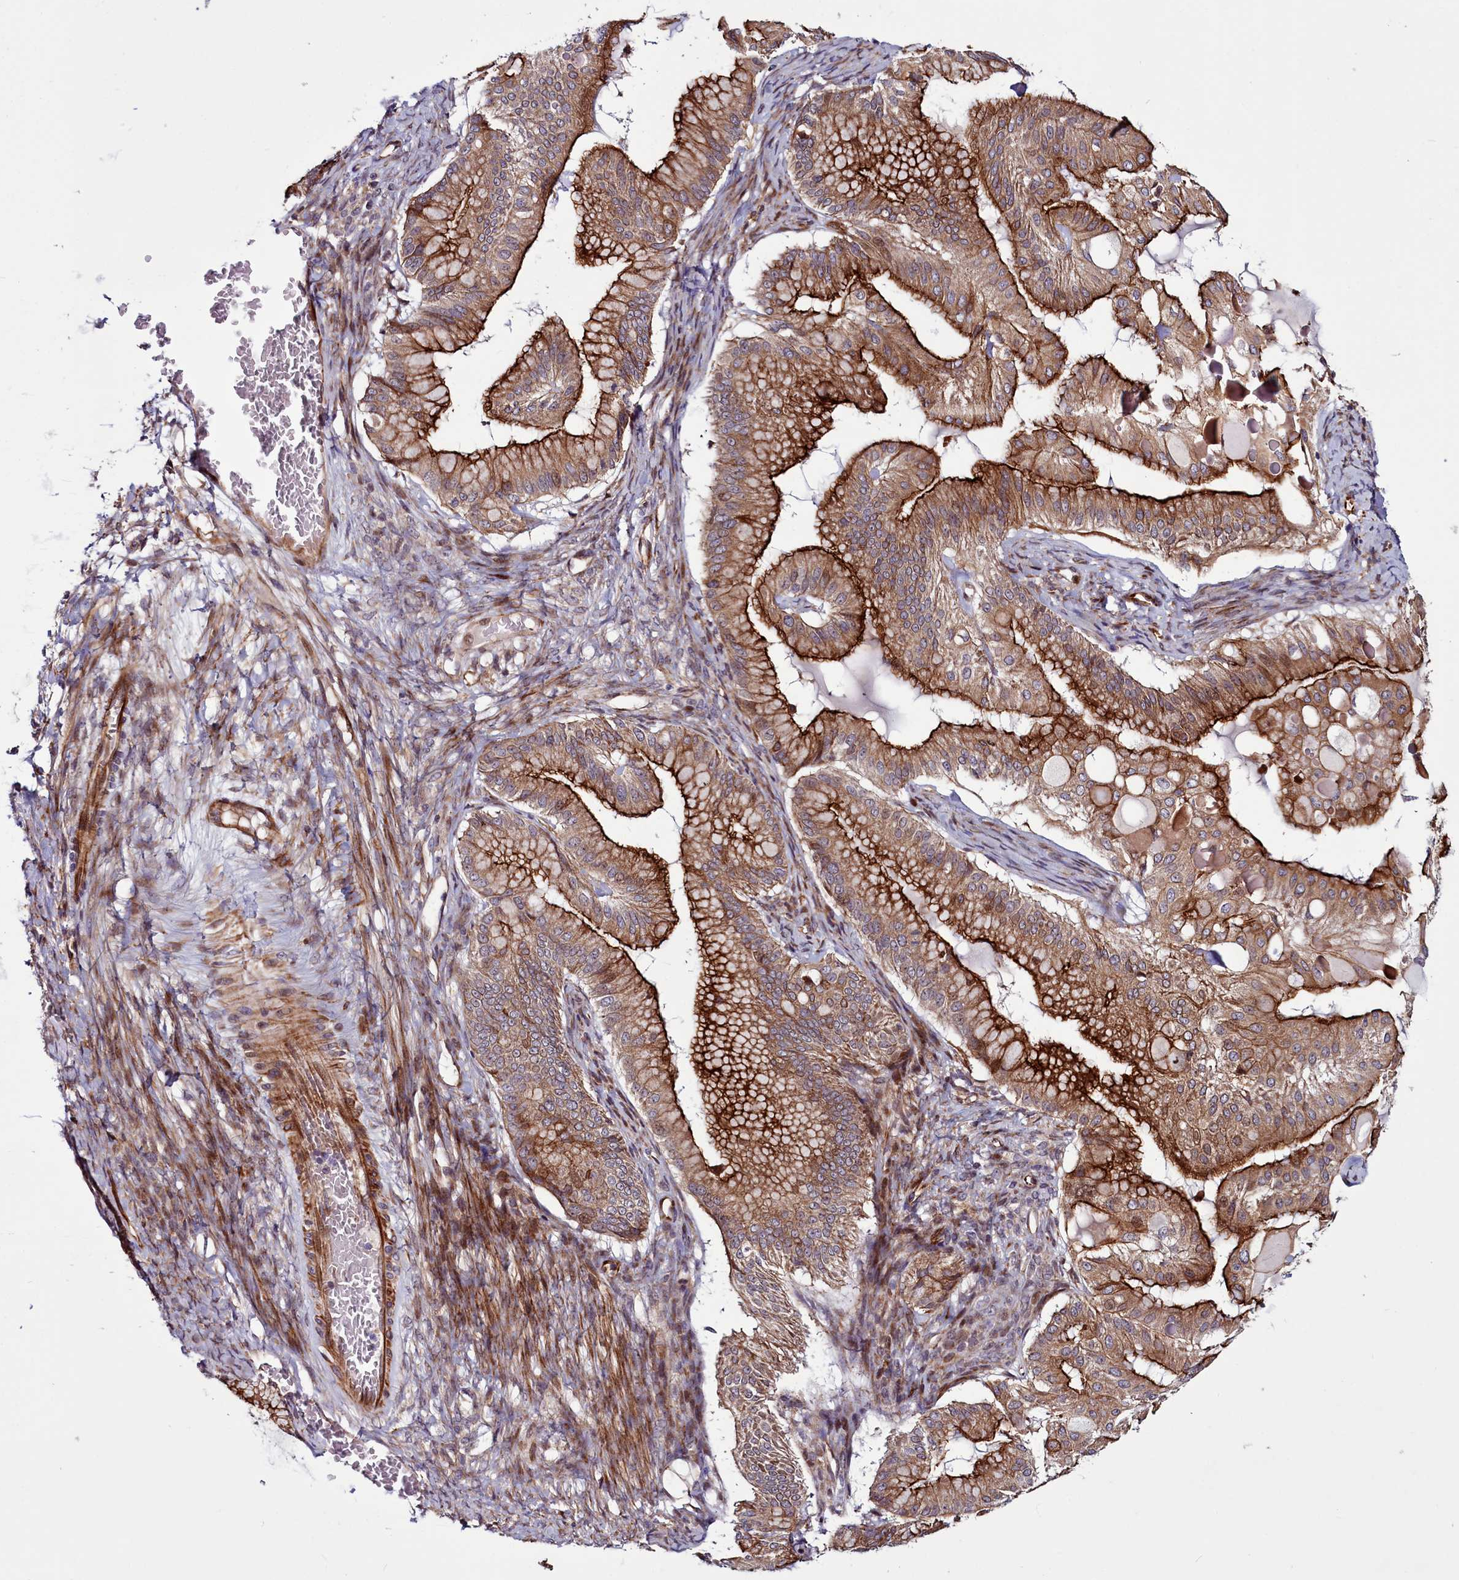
{"staining": {"intensity": "strong", "quantity": ">75%", "location": "cytoplasmic/membranous"}, "tissue": "ovarian cancer", "cell_type": "Tumor cells", "image_type": "cancer", "snomed": [{"axis": "morphology", "description": "Cystadenocarcinoma, mucinous, NOS"}, {"axis": "topography", "description": "Ovary"}], "caption": "Tumor cells reveal strong cytoplasmic/membranous positivity in about >75% of cells in ovarian cancer (mucinous cystadenocarcinoma). Nuclei are stained in blue.", "gene": "MCRIP1", "patient": {"sex": "female", "age": 61}}